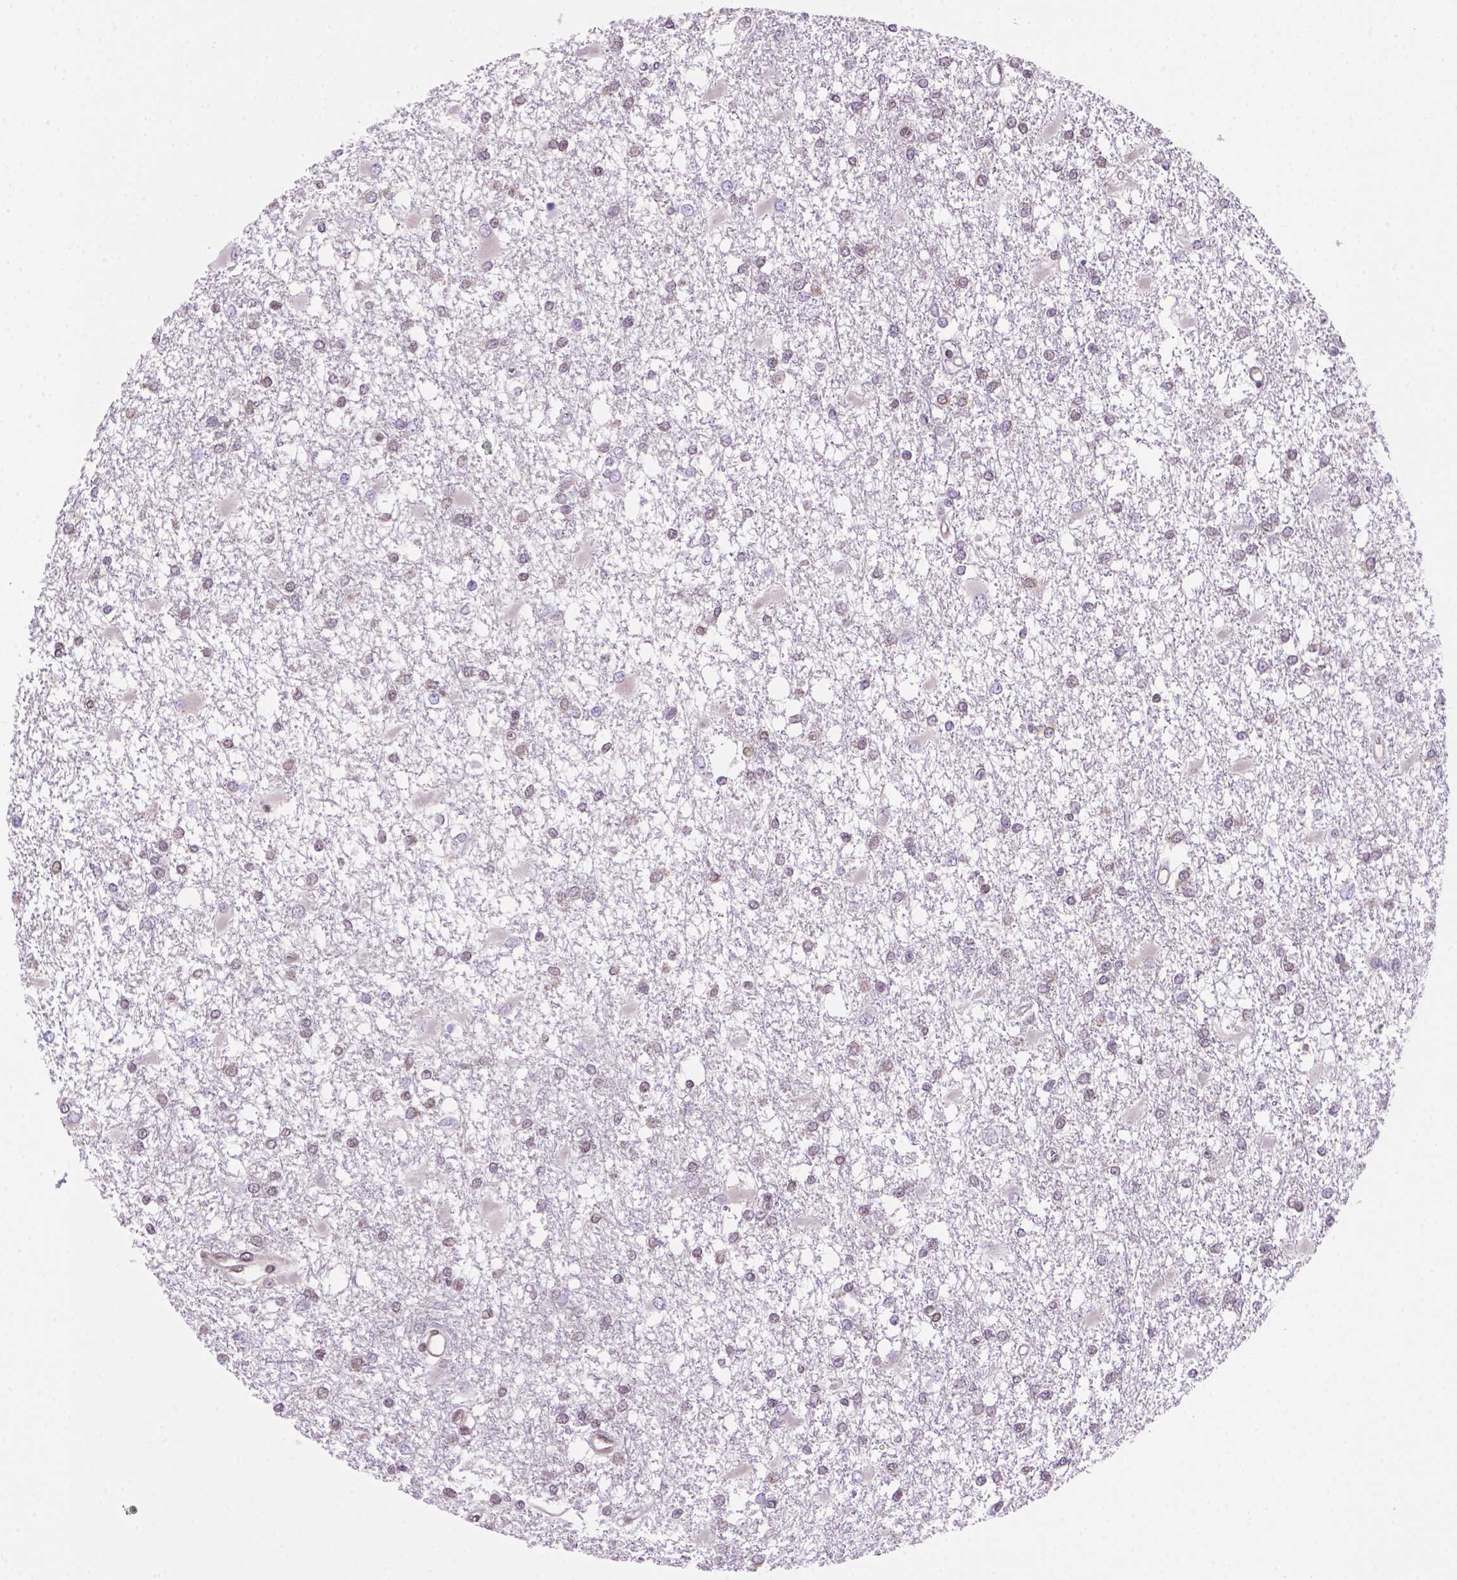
{"staining": {"intensity": "weak", "quantity": "<25%", "location": "nuclear"}, "tissue": "glioma", "cell_type": "Tumor cells", "image_type": "cancer", "snomed": [{"axis": "morphology", "description": "Glioma, malignant, High grade"}, {"axis": "topography", "description": "Cerebral cortex"}], "caption": "High power microscopy image of an immunohistochemistry photomicrograph of glioma, revealing no significant staining in tumor cells.", "gene": "MGMT", "patient": {"sex": "male", "age": 79}}